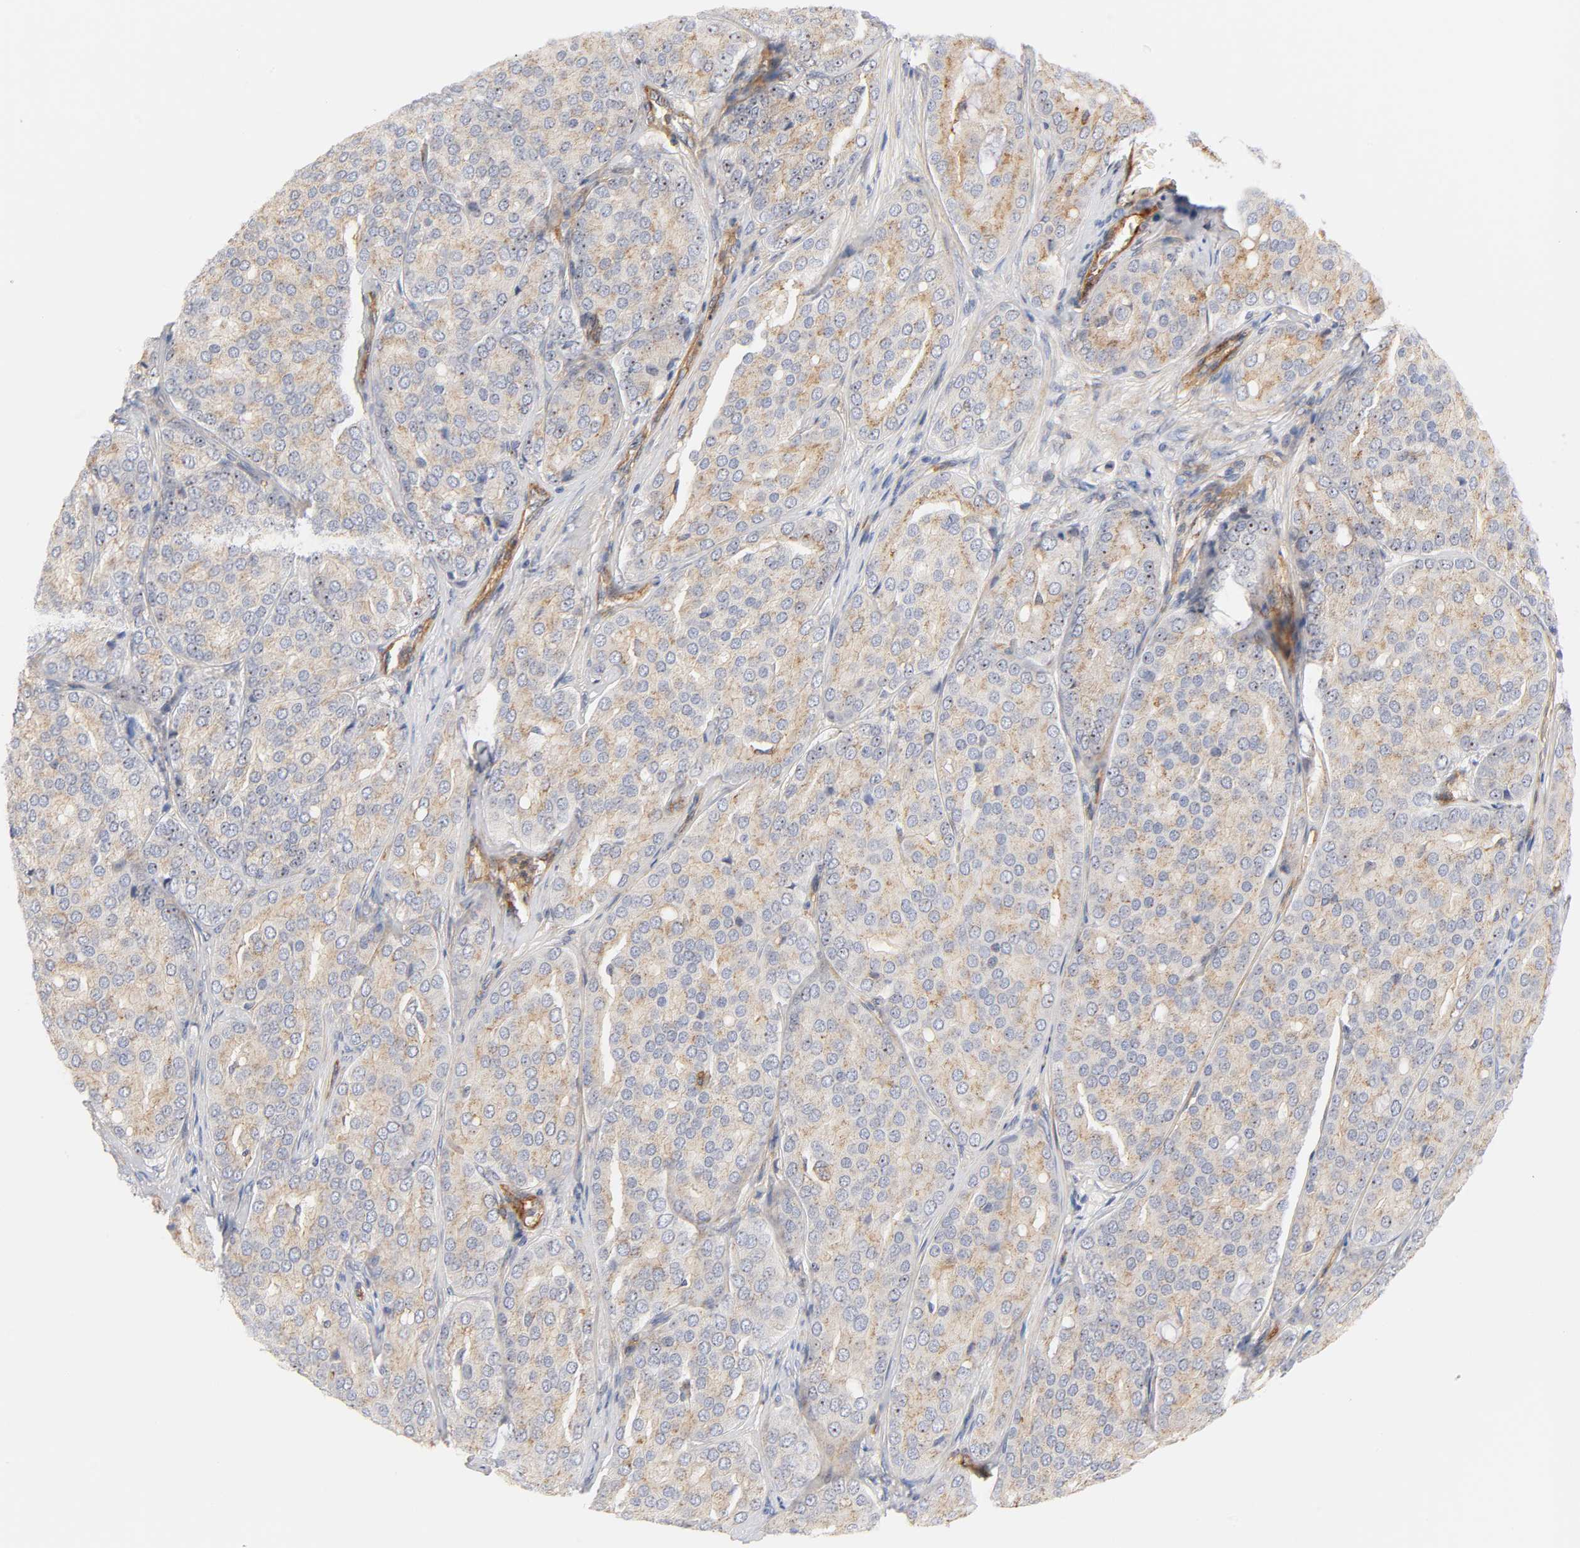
{"staining": {"intensity": "moderate", "quantity": ">75%", "location": "cytoplasmic/membranous,nuclear"}, "tissue": "prostate cancer", "cell_type": "Tumor cells", "image_type": "cancer", "snomed": [{"axis": "morphology", "description": "Adenocarcinoma, High grade"}, {"axis": "topography", "description": "Prostate"}], "caption": "High-power microscopy captured an IHC image of prostate cancer (adenocarcinoma (high-grade)), revealing moderate cytoplasmic/membranous and nuclear expression in about >75% of tumor cells. The staining is performed using DAB brown chromogen to label protein expression. The nuclei are counter-stained blue using hematoxylin.", "gene": "PLD1", "patient": {"sex": "male", "age": 64}}